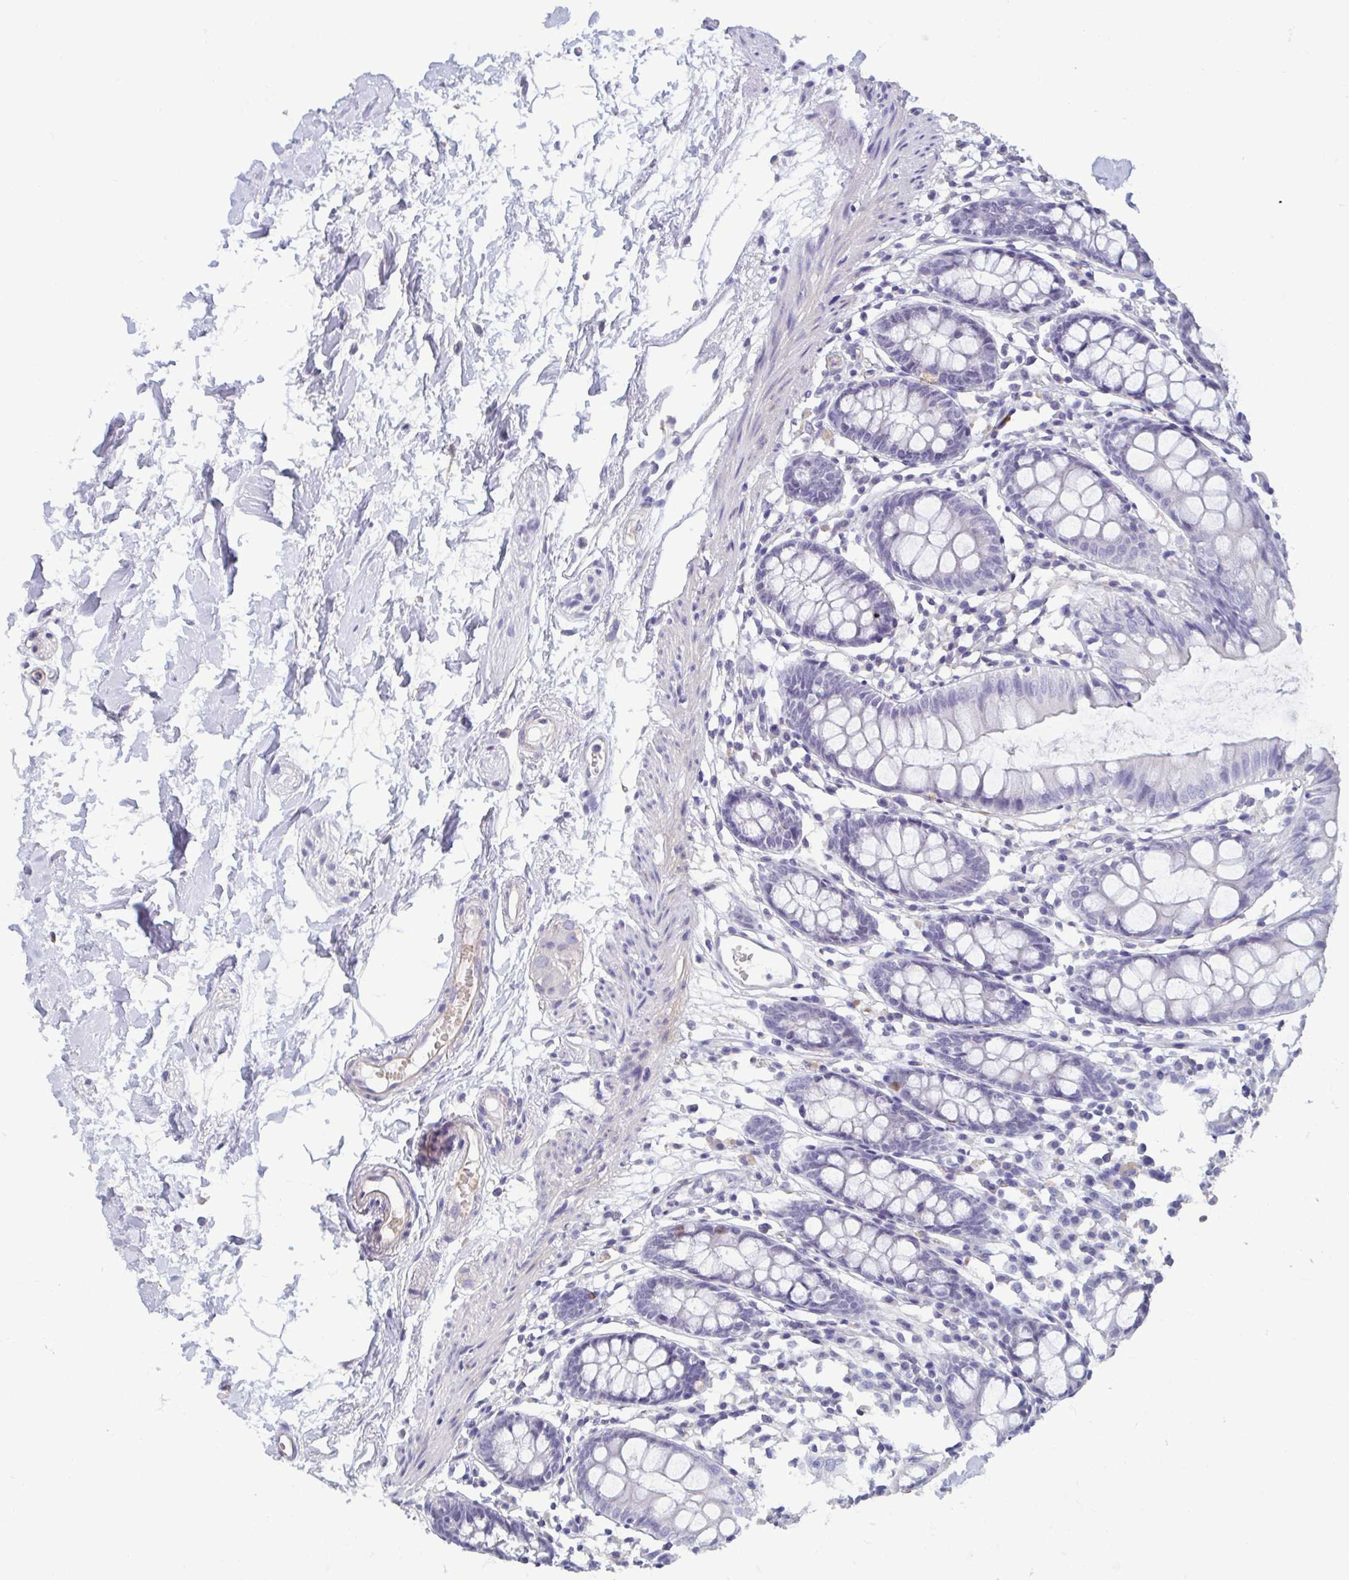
{"staining": {"intensity": "negative", "quantity": "none", "location": "none"}, "tissue": "colon", "cell_type": "Endothelial cells", "image_type": "normal", "snomed": [{"axis": "morphology", "description": "Normal tissue, NOS"}, {"axis": "topography", "description": "Colon"}], "caption": "Immunohistochemistry image of normal colon: human colon stained with DAB (3,3'-diaminobenzidine) exhibits no significant protein expression in endothelial cells. (Stains: DAB (3,3'-diaminobenzidine) immunohistochemistry with hematoxylin counter stain, Microscopy: brightfield microscopy at high magnification).", "gene": "MORC4", "patient": {"sex": "female", "age": 84}}